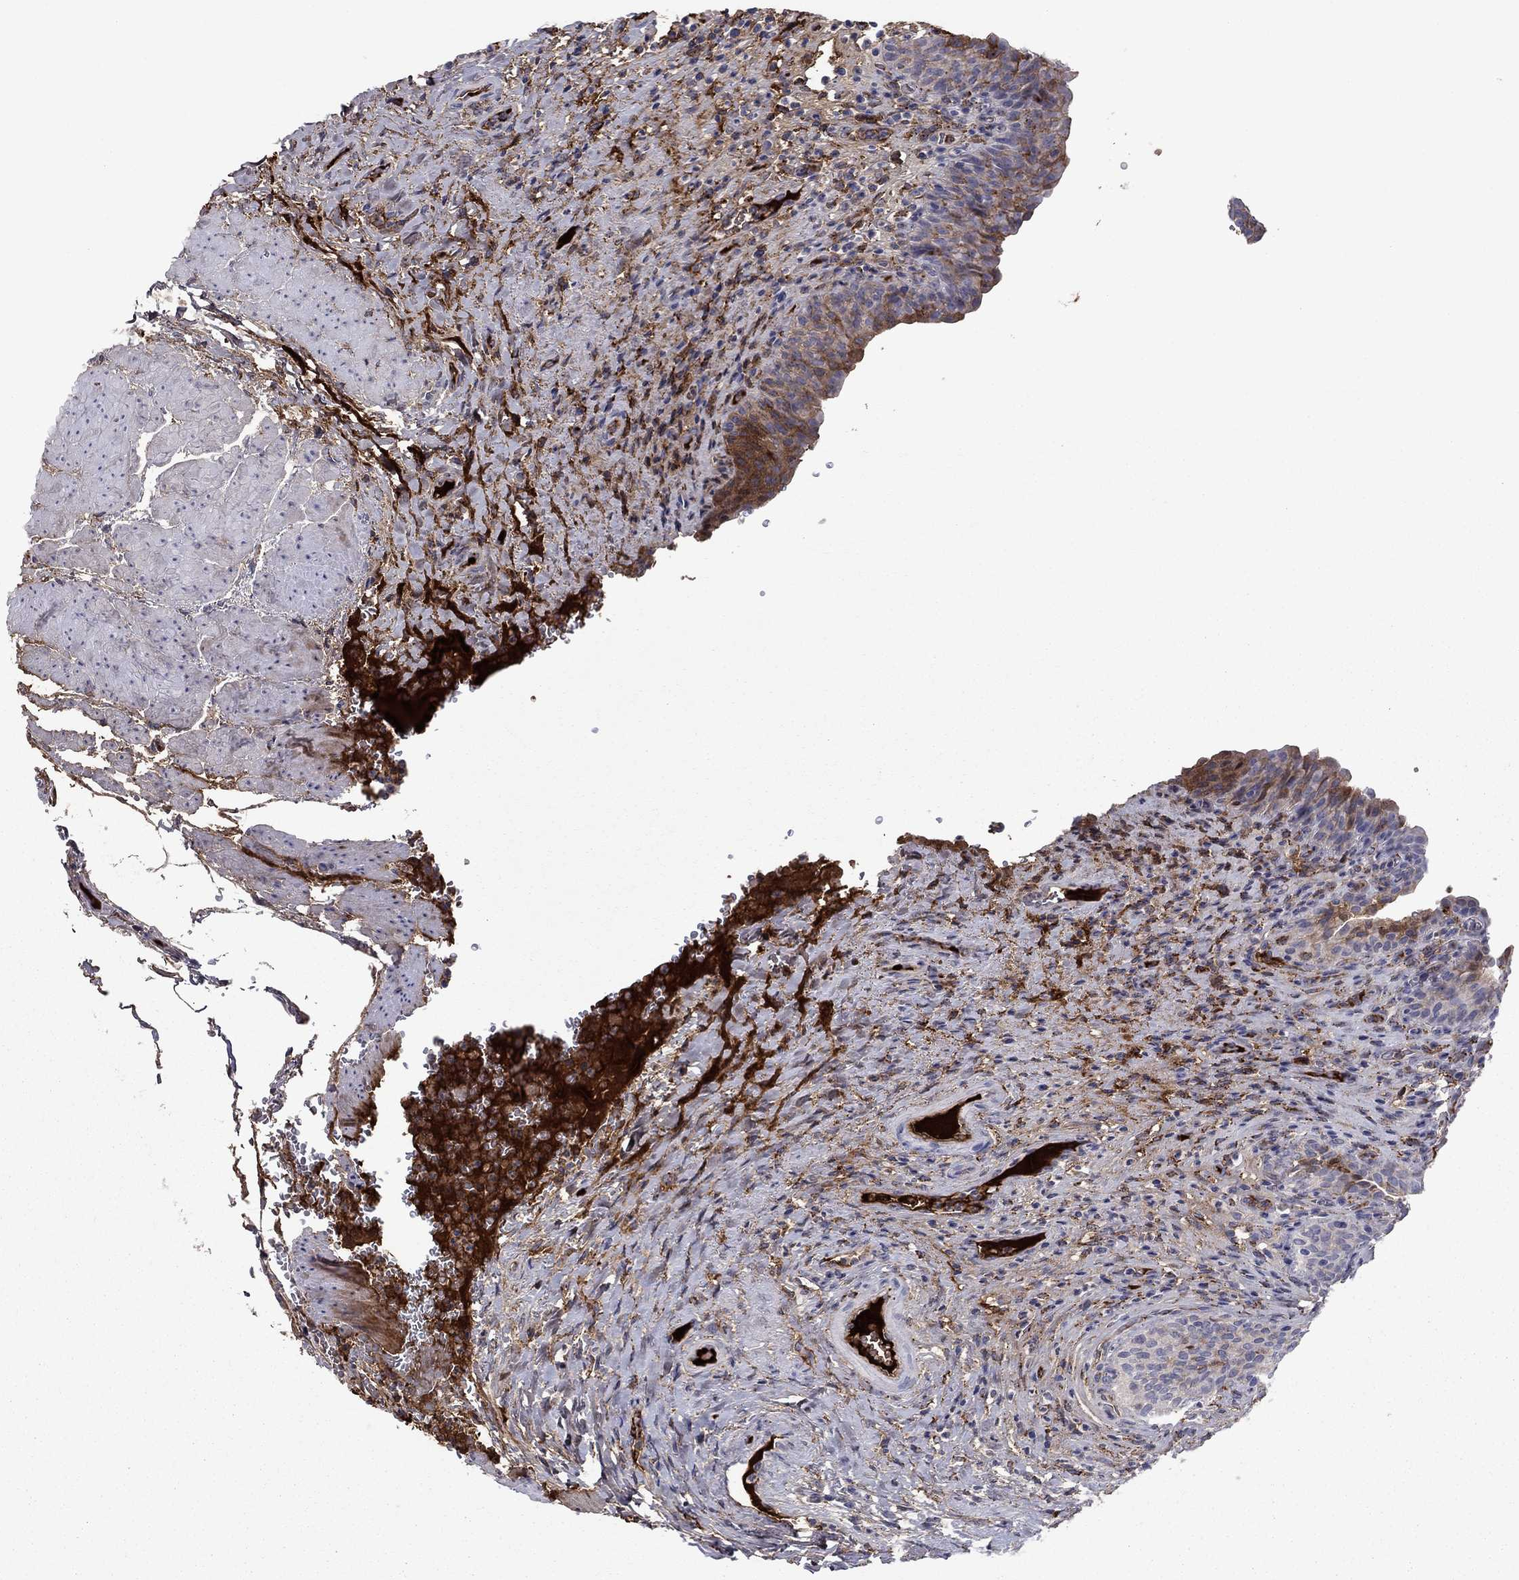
{"staining": {"intensity": "moderate", "quantity": "<25%", "location": "cytoplasmic/membranous"}, "tissue": "urinary bladder", "cell_type": "Urothelial cells", "image_type": "normal", "snomed": [{"axis": "morphology", "description": "Normal tissue, NOS"}, {"axis": "topography", "description": "Urinary bladder"}], "caption": "The immunohistochemical stain highlights moderate cytoplasmic/membranous staining in urothelial cells of unremarkable urinary bladder. (DAB IHC with brightfield microscopy, high magnification).", "gene": "HPX", "patient": {"sex": "male", "age": 66}}